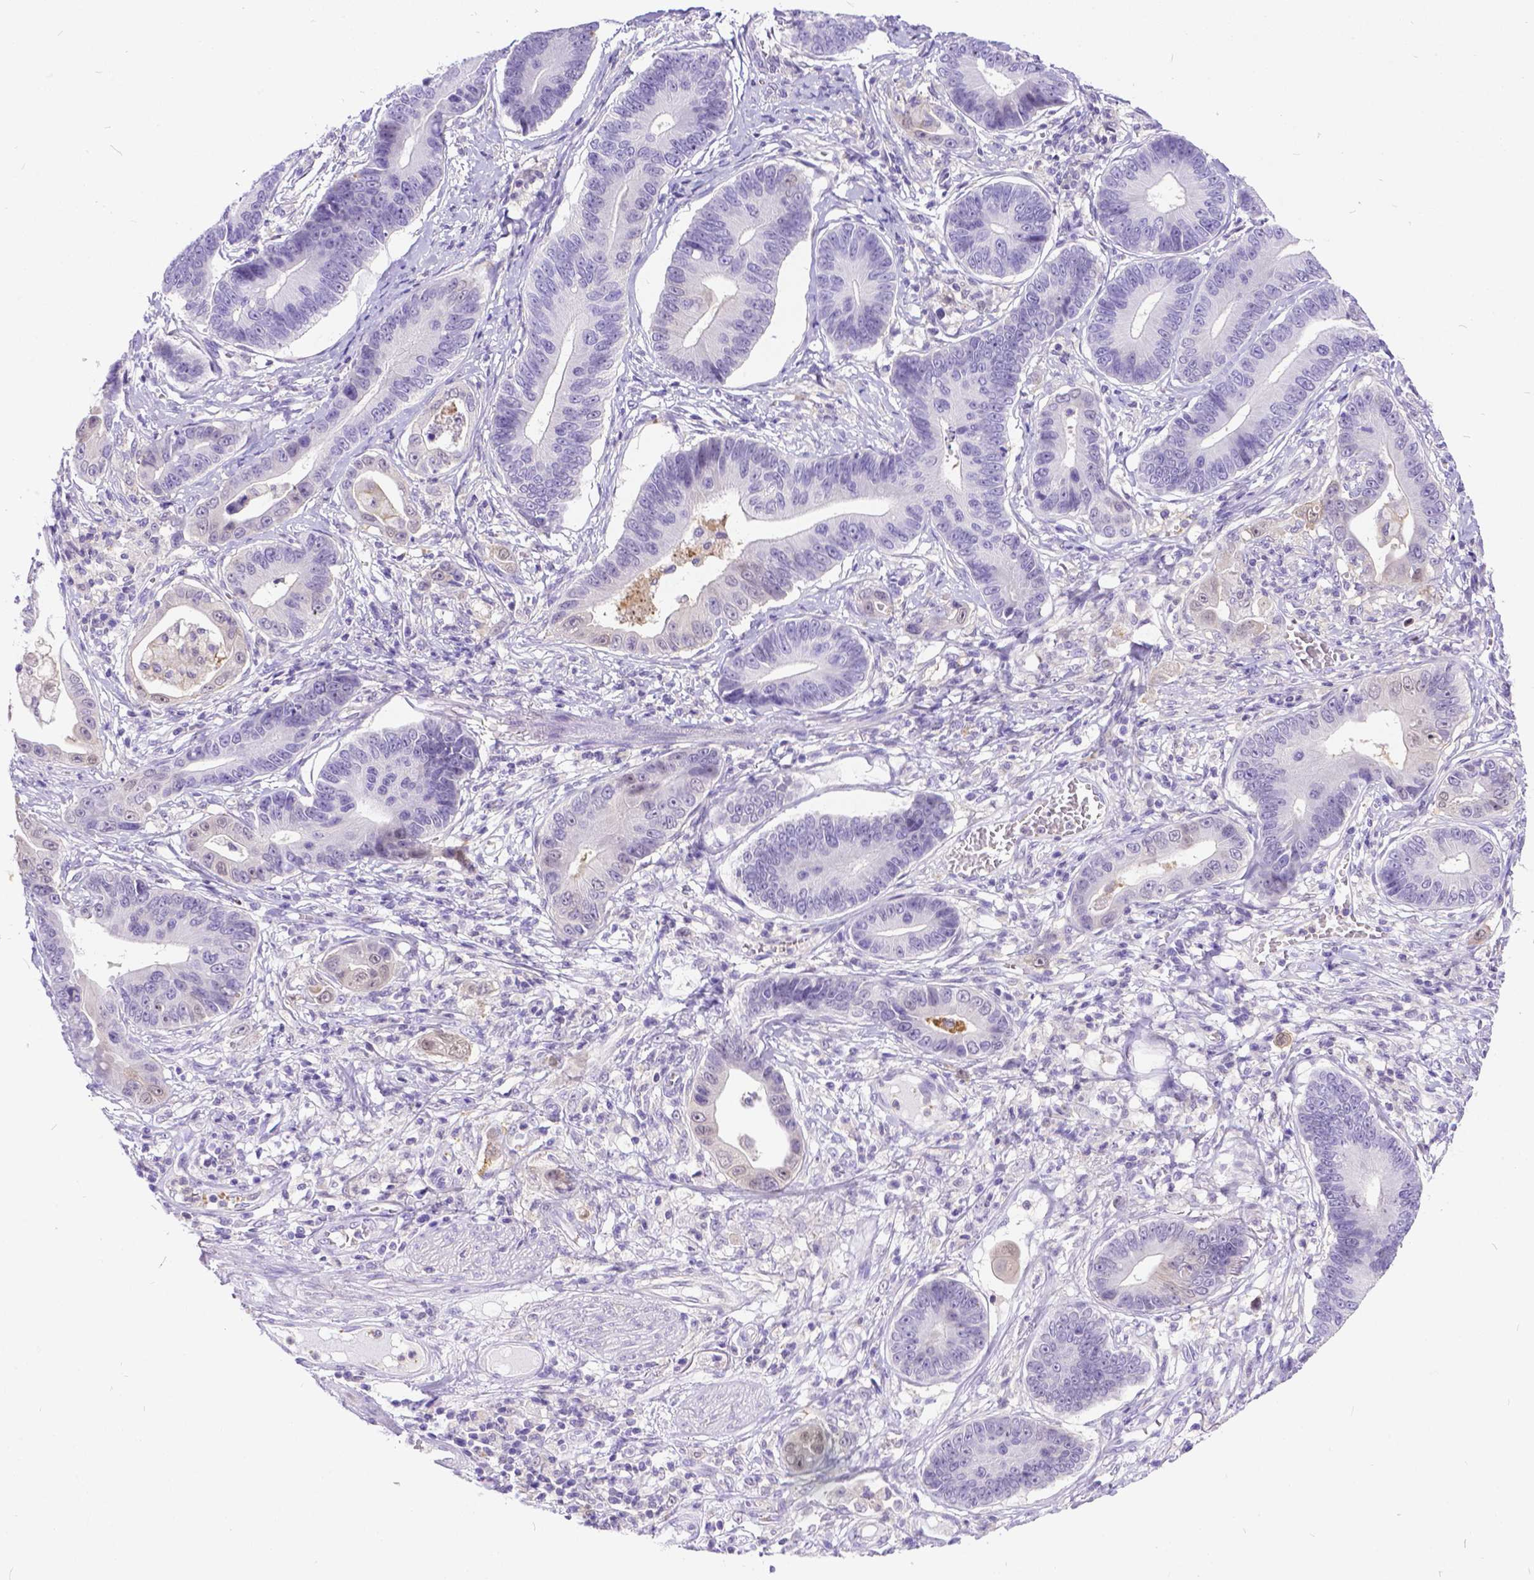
{"staining": {"intensity": "weak", "quantity": "<25%", "location": "cytoplasmic/membranous,nuclear"}, "tissue": "stomach cancer", "cell_type": "Tumor cells", "image_type": "cancer", "snomed": [{"axis": "morphology", "description": "Adenocarcinoma, NOS"}, {"axis": "topography", "description": "Stomach"}], "caption": "An image of human adenocarcinoma (stomach) is negative for staining in tumor cells.", "gene": "TMEM169", "patient": {"sex": "male", "age": 84}}